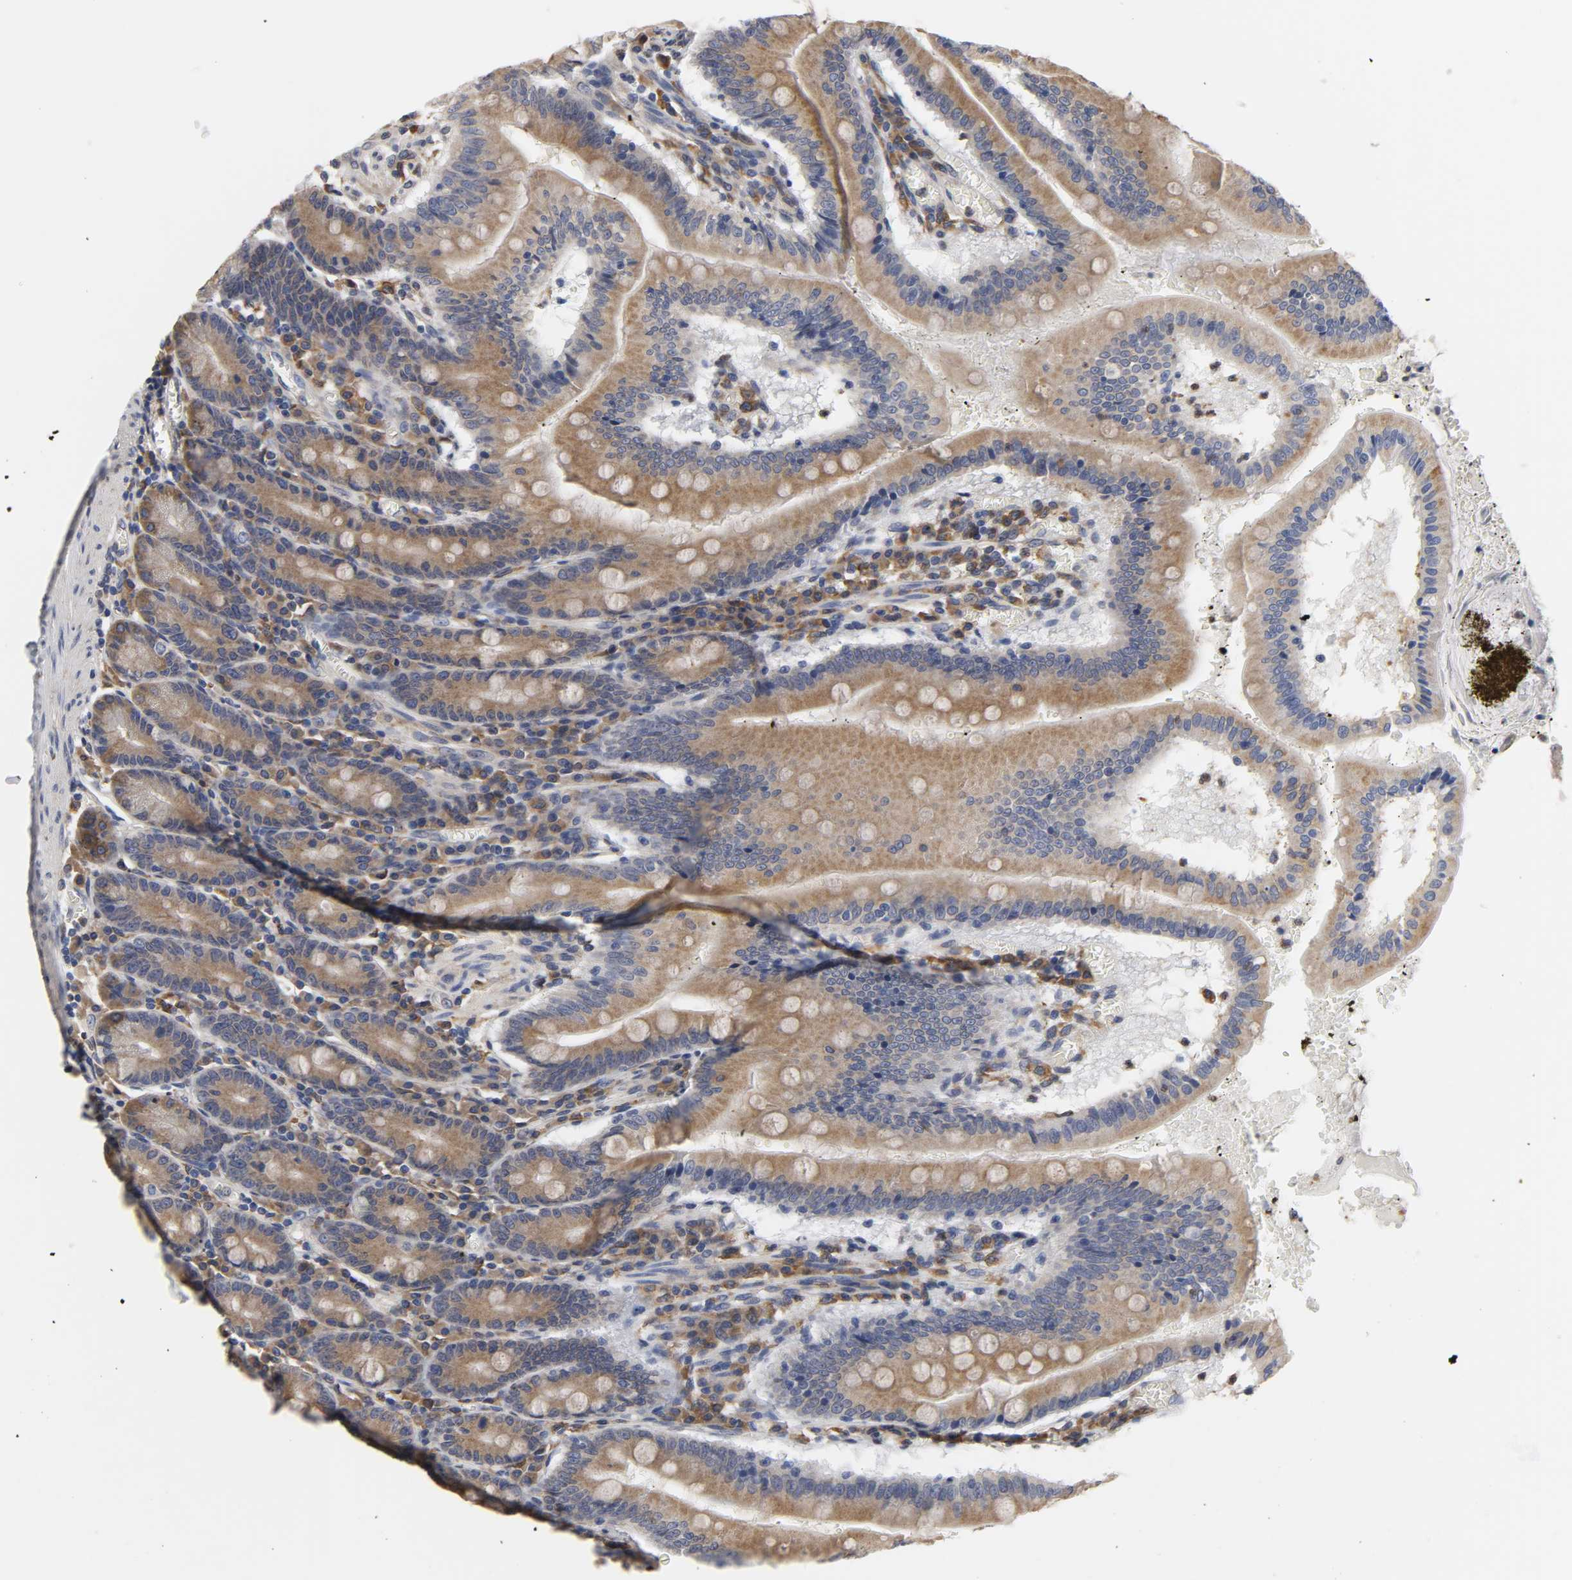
{"staining": {"intensity": "moderate", "quantity": ">75%", "location": "cytoplasmic/membranous"}, "tissue": "small intestine", "cell_type": "Glandular cells", "image_type": "normal", "snomed": [{"axis": "morphology", "description": "Normal tissue, NOS"}, {"axis": "topography", "description": "Small intestine"}], "caption": "The histopathology image demonstrates a brown stain indicating the presence of a protein in the cytoplasmic/membranous of glandular cells in small intestine.", "gene": "HCK", "patient": {"sex": "male", "age": 71}}